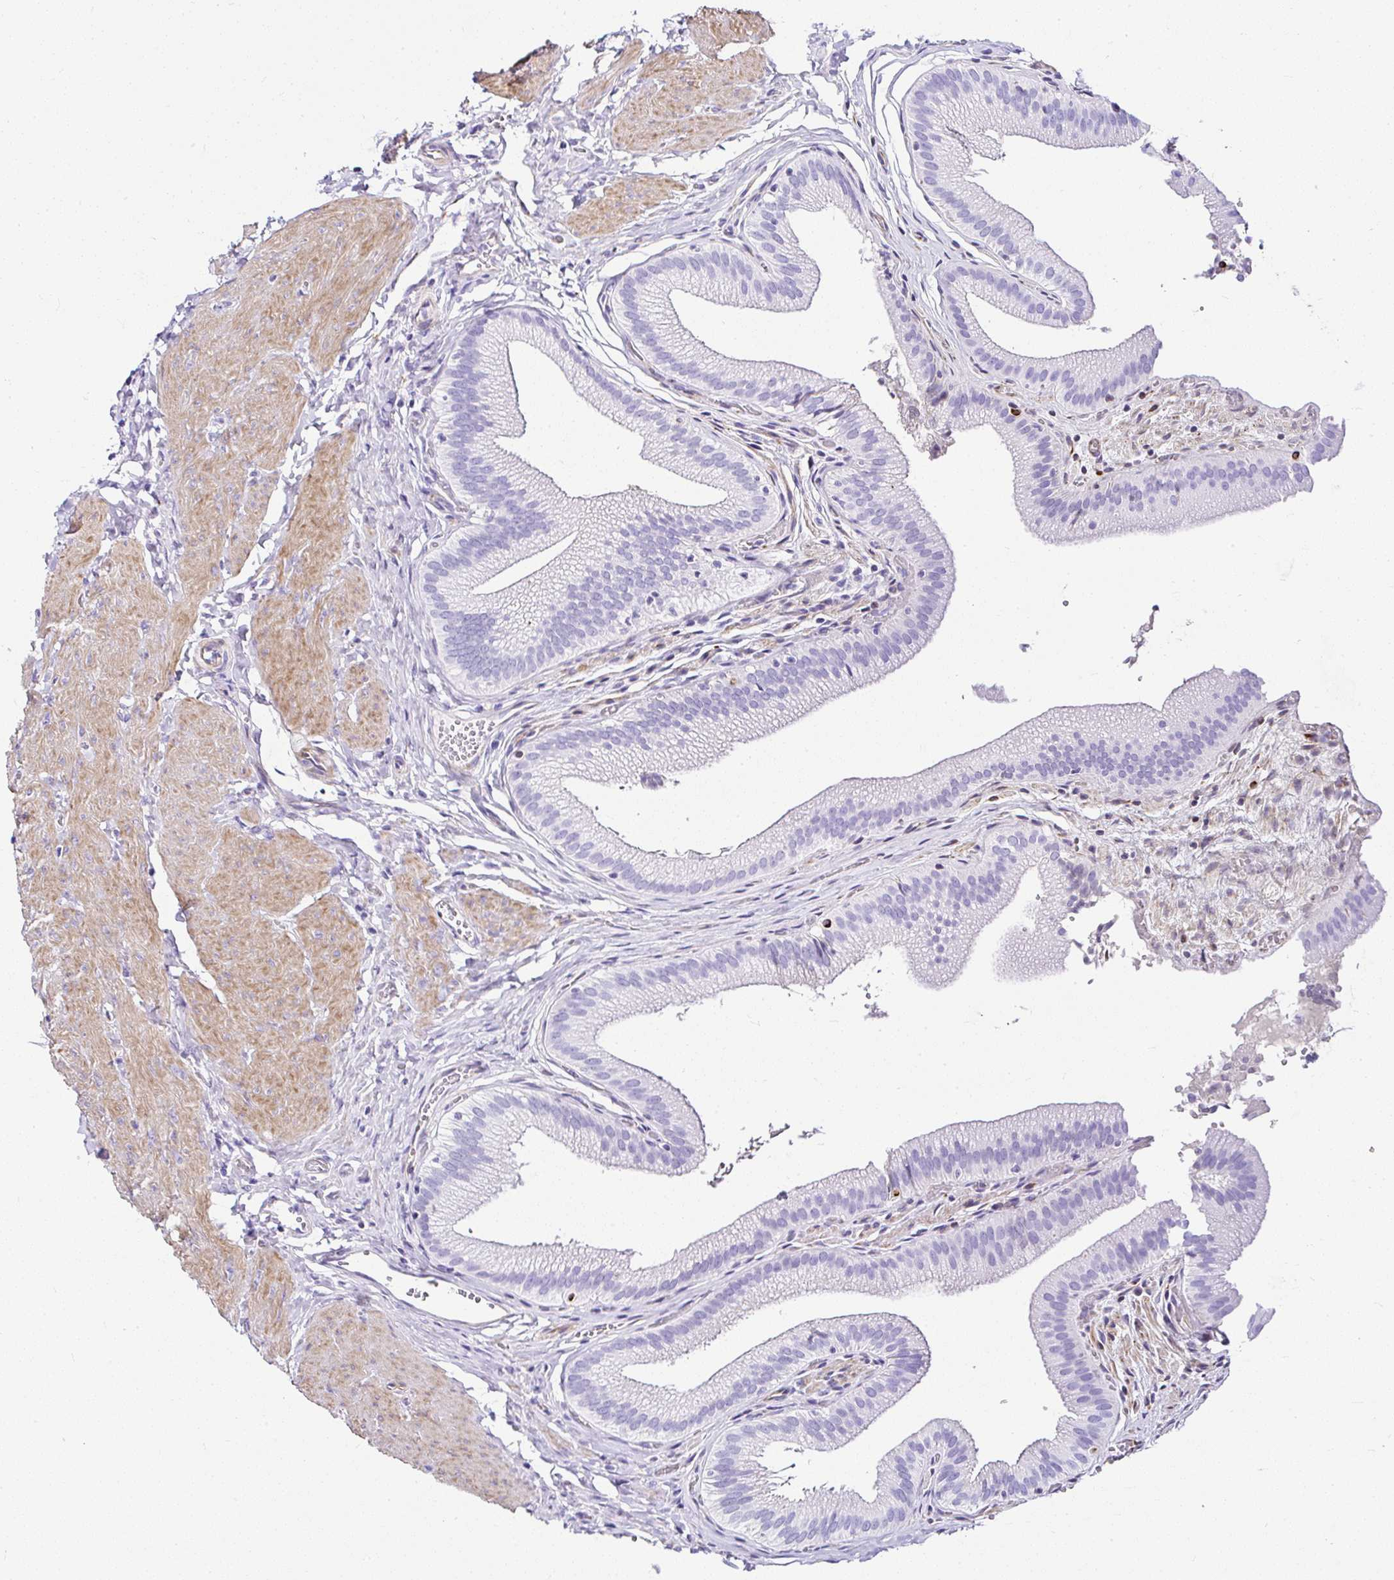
{"staining": {"intensity": "negative", "quantity": "none", "location": "none"}, "tissue": "gallbladder", "cell_type": "Glandular cells", "image_type": "normal", "snomed": [{"axis": "morphology", "description": "Normal tissue, NOS"}, {"axis": "topography", "description": "Gallbladder"}, {"axis": "topography", "description": "Peripheral nerve tissue"}], "caption": "DAB (3,3'-diaminobenzidine) immunohistochemical staining of benign human gallbladder demonstrates no significant expression in glandular cells. (Brightfield microscopy of DAB IHC at high magnification).", "gene": "DEPDC5", "patient": {"sex": "male", "age": 17}}